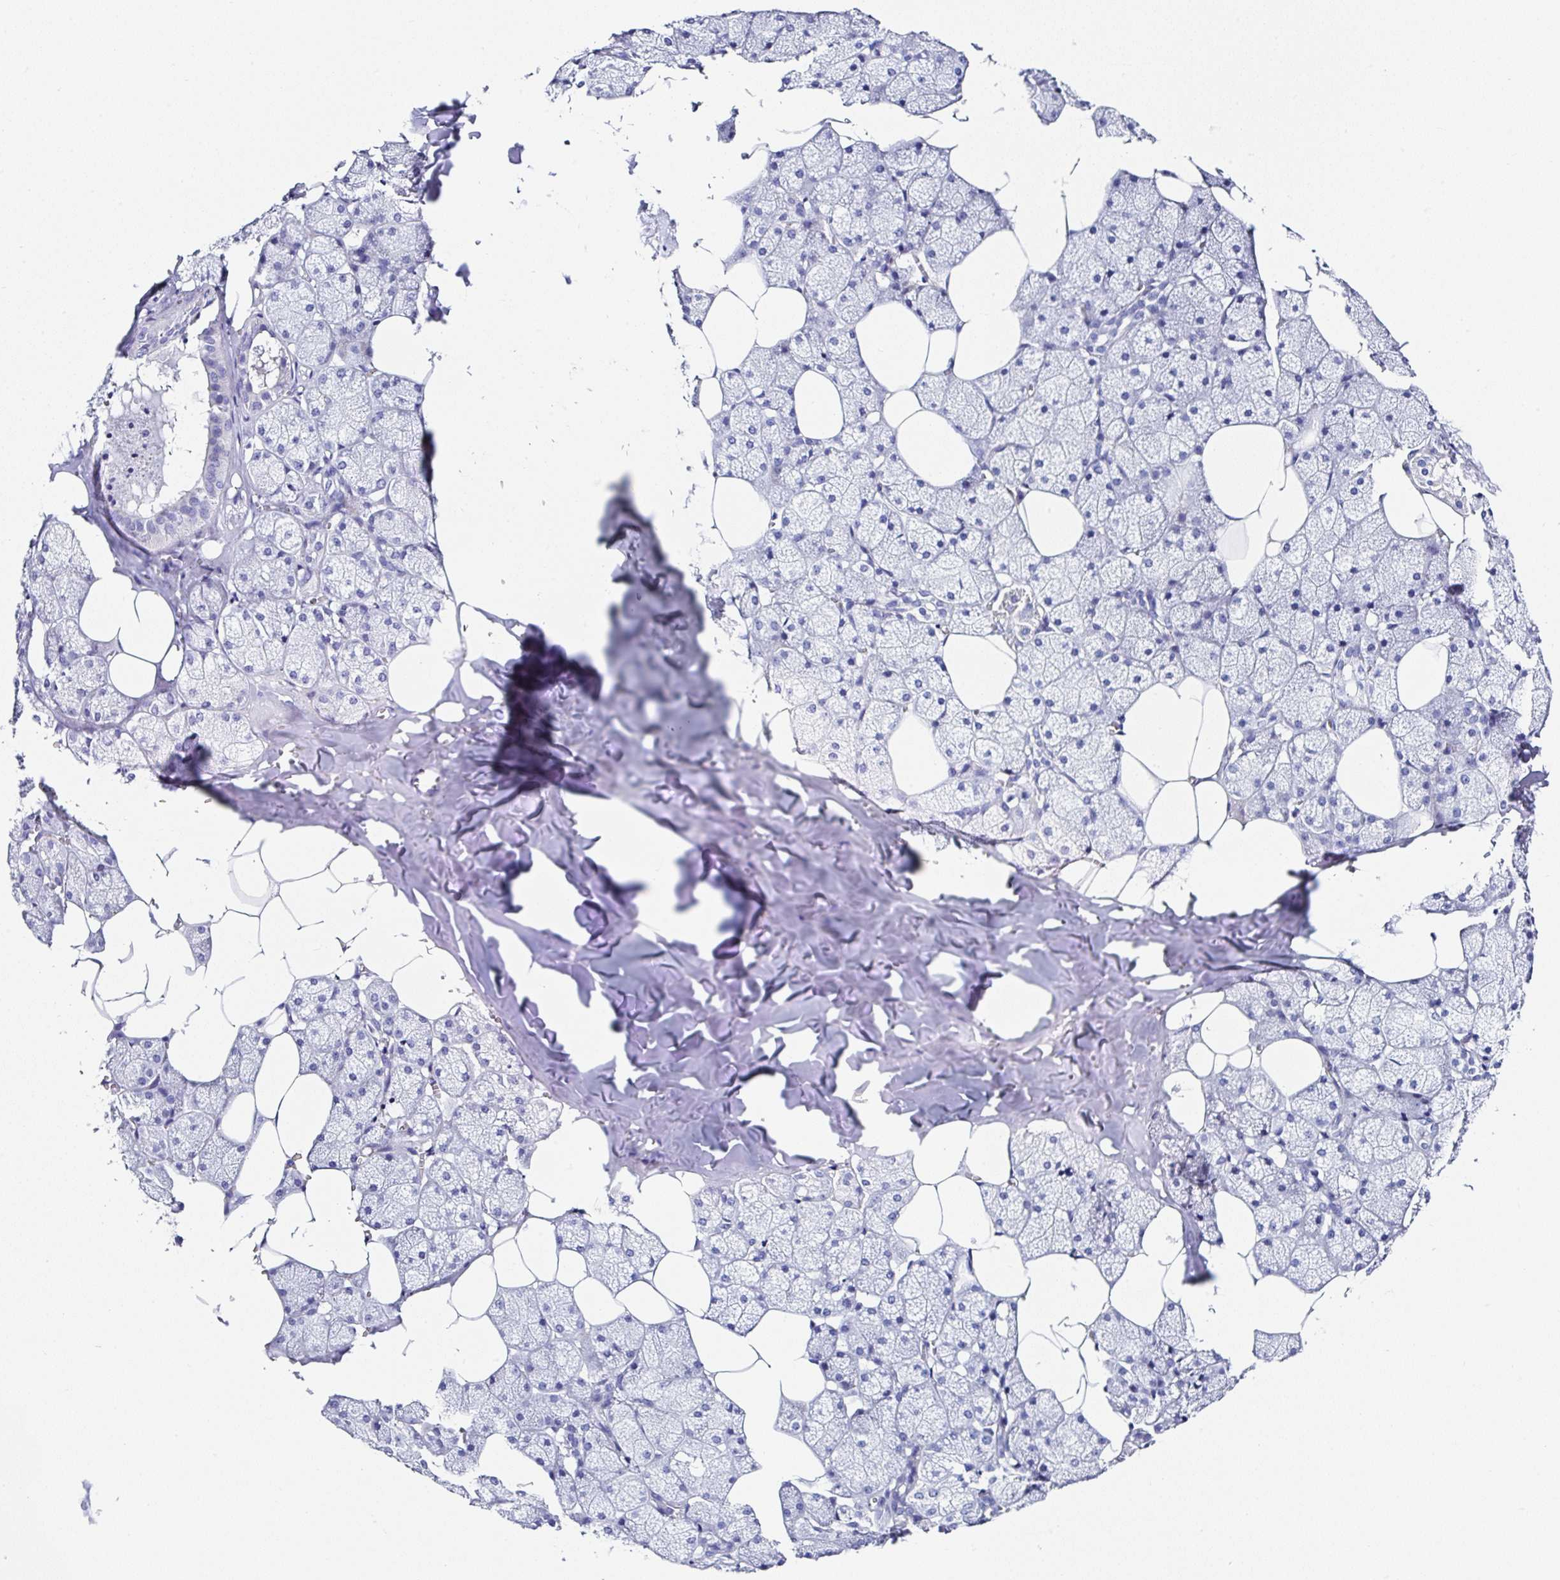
{"staining": {"intensity": "negative", "quantity": "none", "location": "none"}, "tissue": "salivary gland", "cell_type": "Glandular cells", "image_type": "normal", "snomed": [{"axis": "morphology", "description": "Normal tissue, NOS"}, {"axis": "topography", "description": "Salivary gland"}, {"axis": "topography", "description": "Peripheral nerve tissue"}], "caption": "Immunohistochemistry image of normal salivary gland: human salivary gland stained with DAB (3,3'-diaminobenzidine) displays no significant protein expression in glandular cells.", "gene": "UGT3A1", "patient": {"sex": "male", "age": 38}}